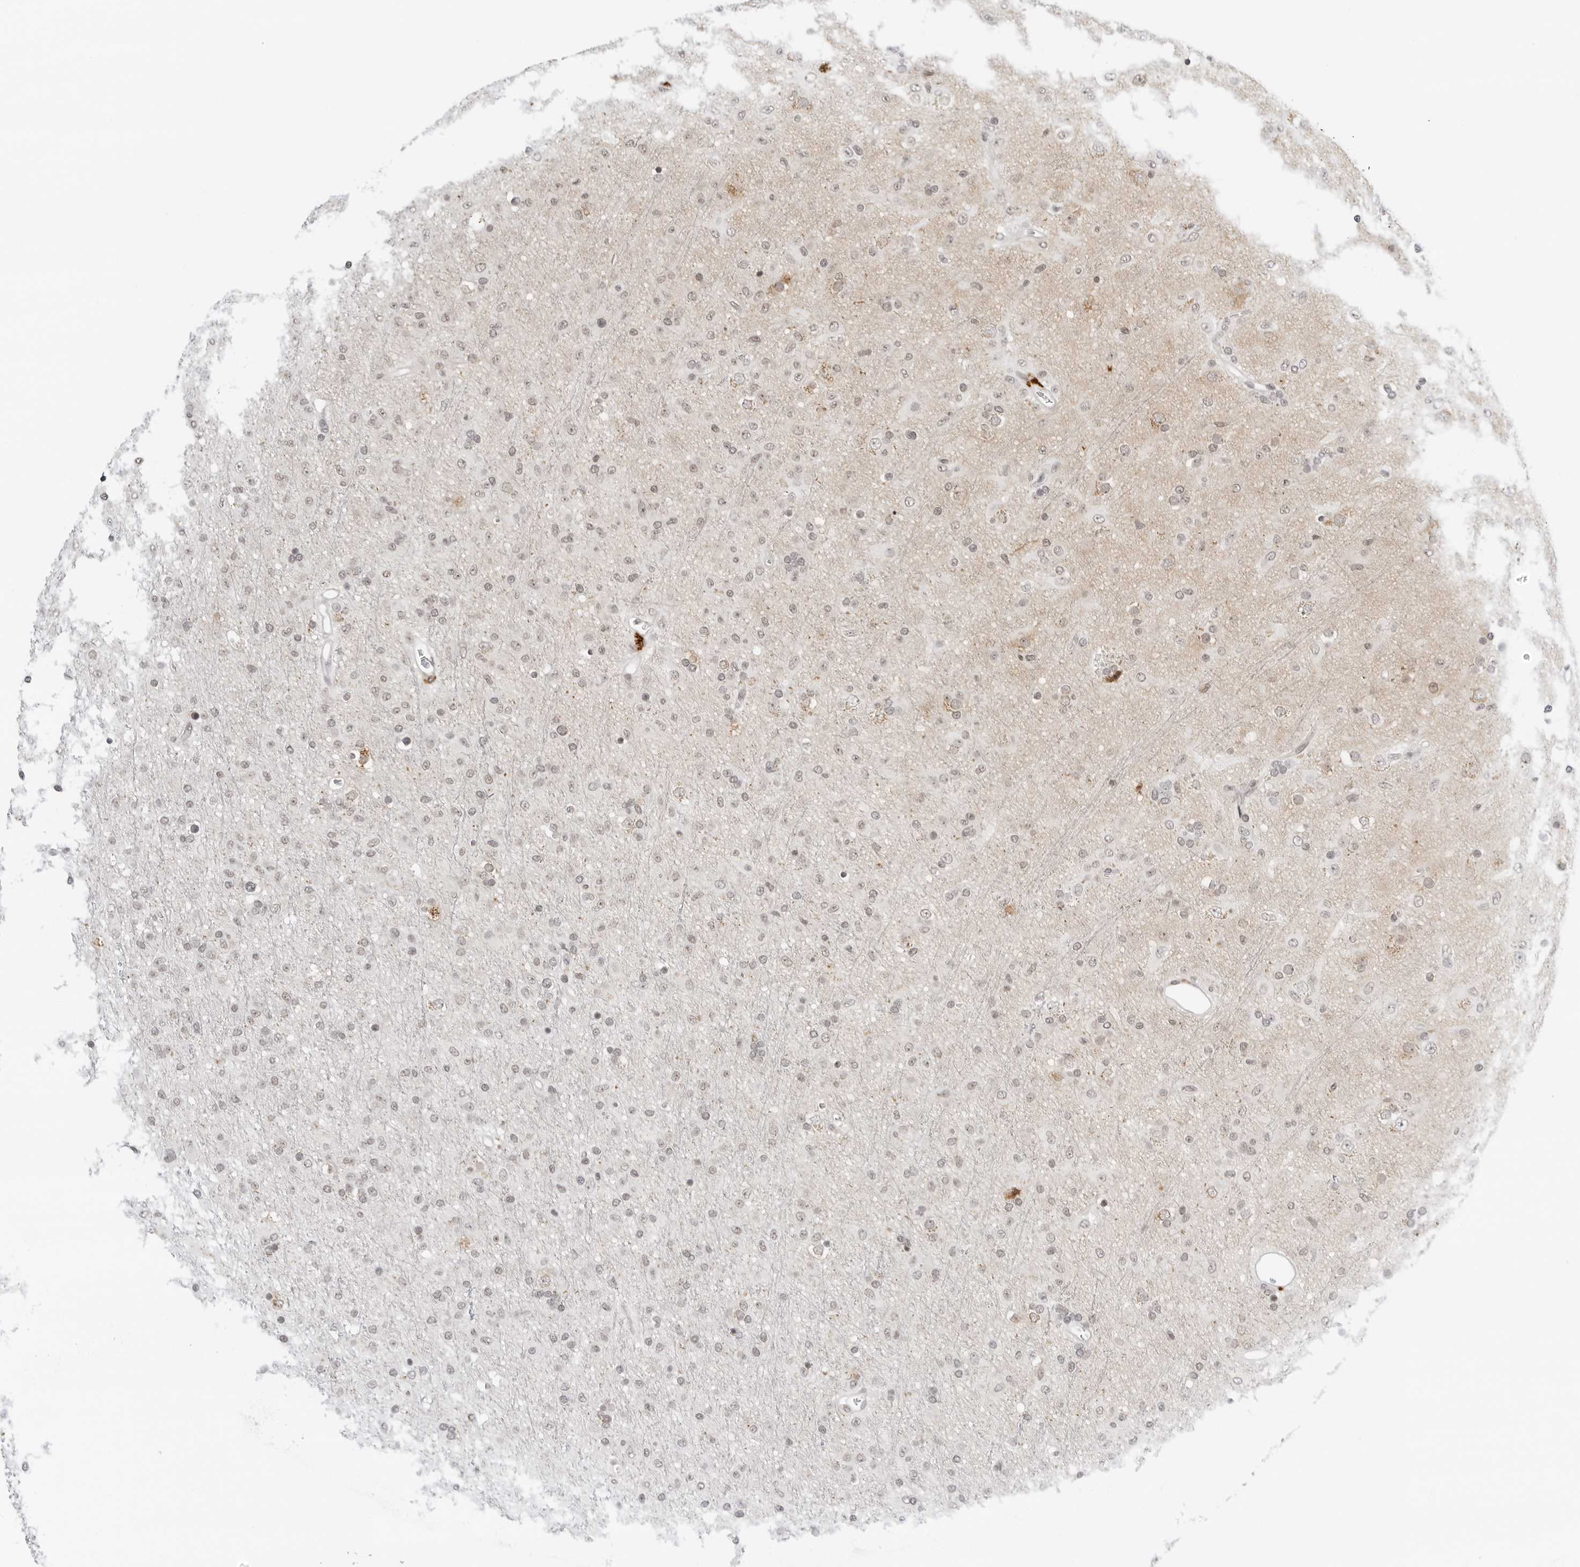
{"staining": {"intensity": "weak", "quantity": "<25%", "location": "nuclear"}, "tissue": "glioma", "cell_type": "Tumor cells", "image_type": "cancer", "snomed": [{"axis": "morphology", "description": "Glioma, malignant, Low grade"}, {"axis": "topography", "description": "Brain"}], "caption": "Human malignant glioma (low-grade) stained for a protein using immunohistochemistry (IHC) demonstrates no expression in tumor cells.", "gene": "MSH6", "patient": {"sex": "male", "age": 65}}